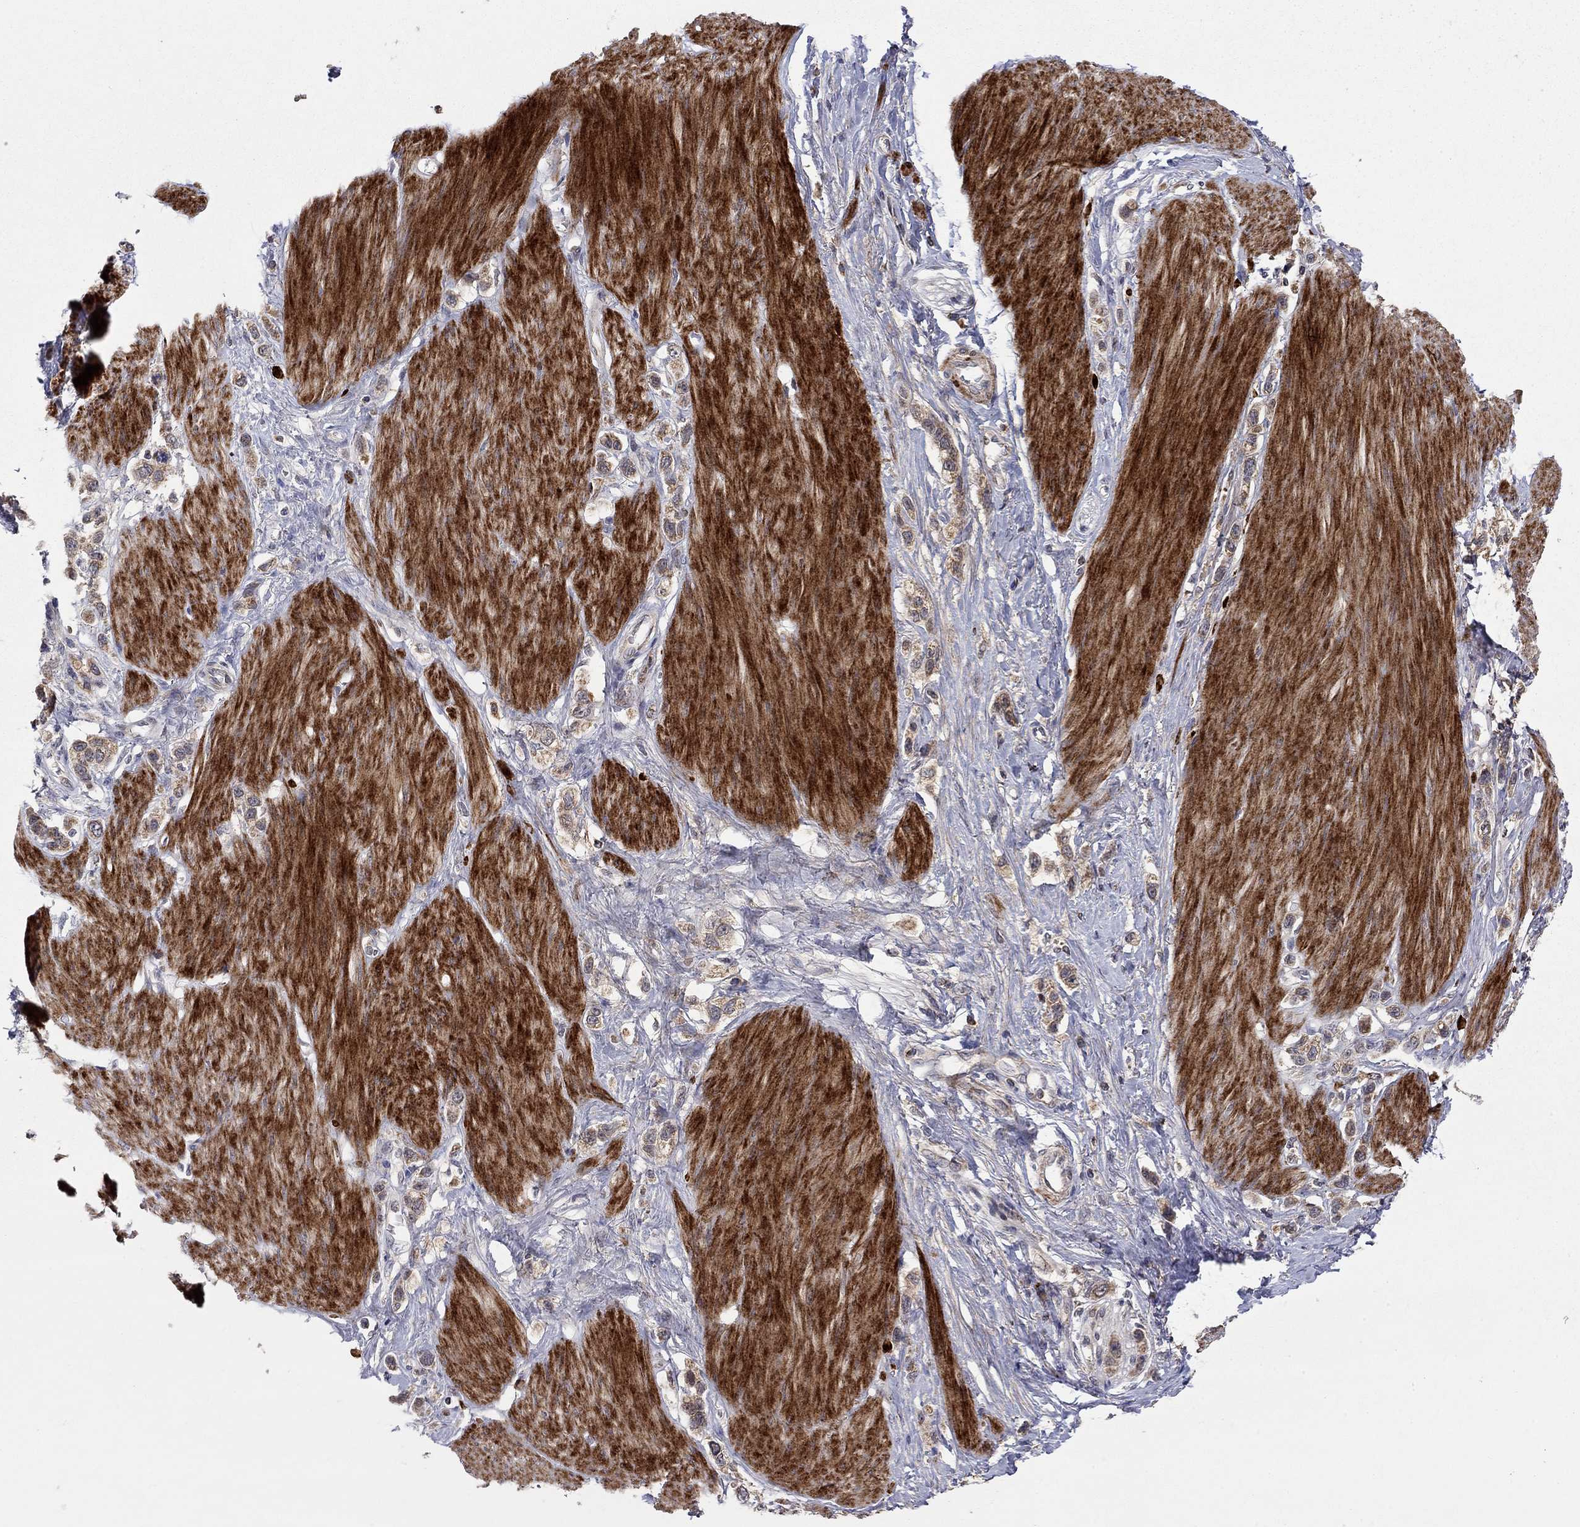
{"staining": {"intensity": "weak", "quantity": ">75%", "location": "cytoplasmic/membranous"}, "tissue": "stomach cancer", "cell_type": "Tumor cells", "image_type": "cancer", "snomed": [{"axis": "morphology", "description": "Normal tissue, NOS"}, {"axis": "morphology", "description": "Adenocarcinoma, NOS"}, {"axis": "morphology", "description": "Adenocarcinoma, High grade"}, {"axis": "topography", "description": "Stomach, upper"}, {"axis": "topography", "description": "Stomach"}], "caption": "Tumor cells exhibit low levels of weak cytoplasmic/membranous staining in approximately >75% of cells in human adenocarcinoma (stomach). The staining was performed using DAB (3,3'-diaminobenzidine) to visualize the protein expression in brown, while the nuclei were stained in blue with hematoxylin (Magnification: 20x).", "gene": "IDS", "patient": {"sex": "female", "age": 65}}